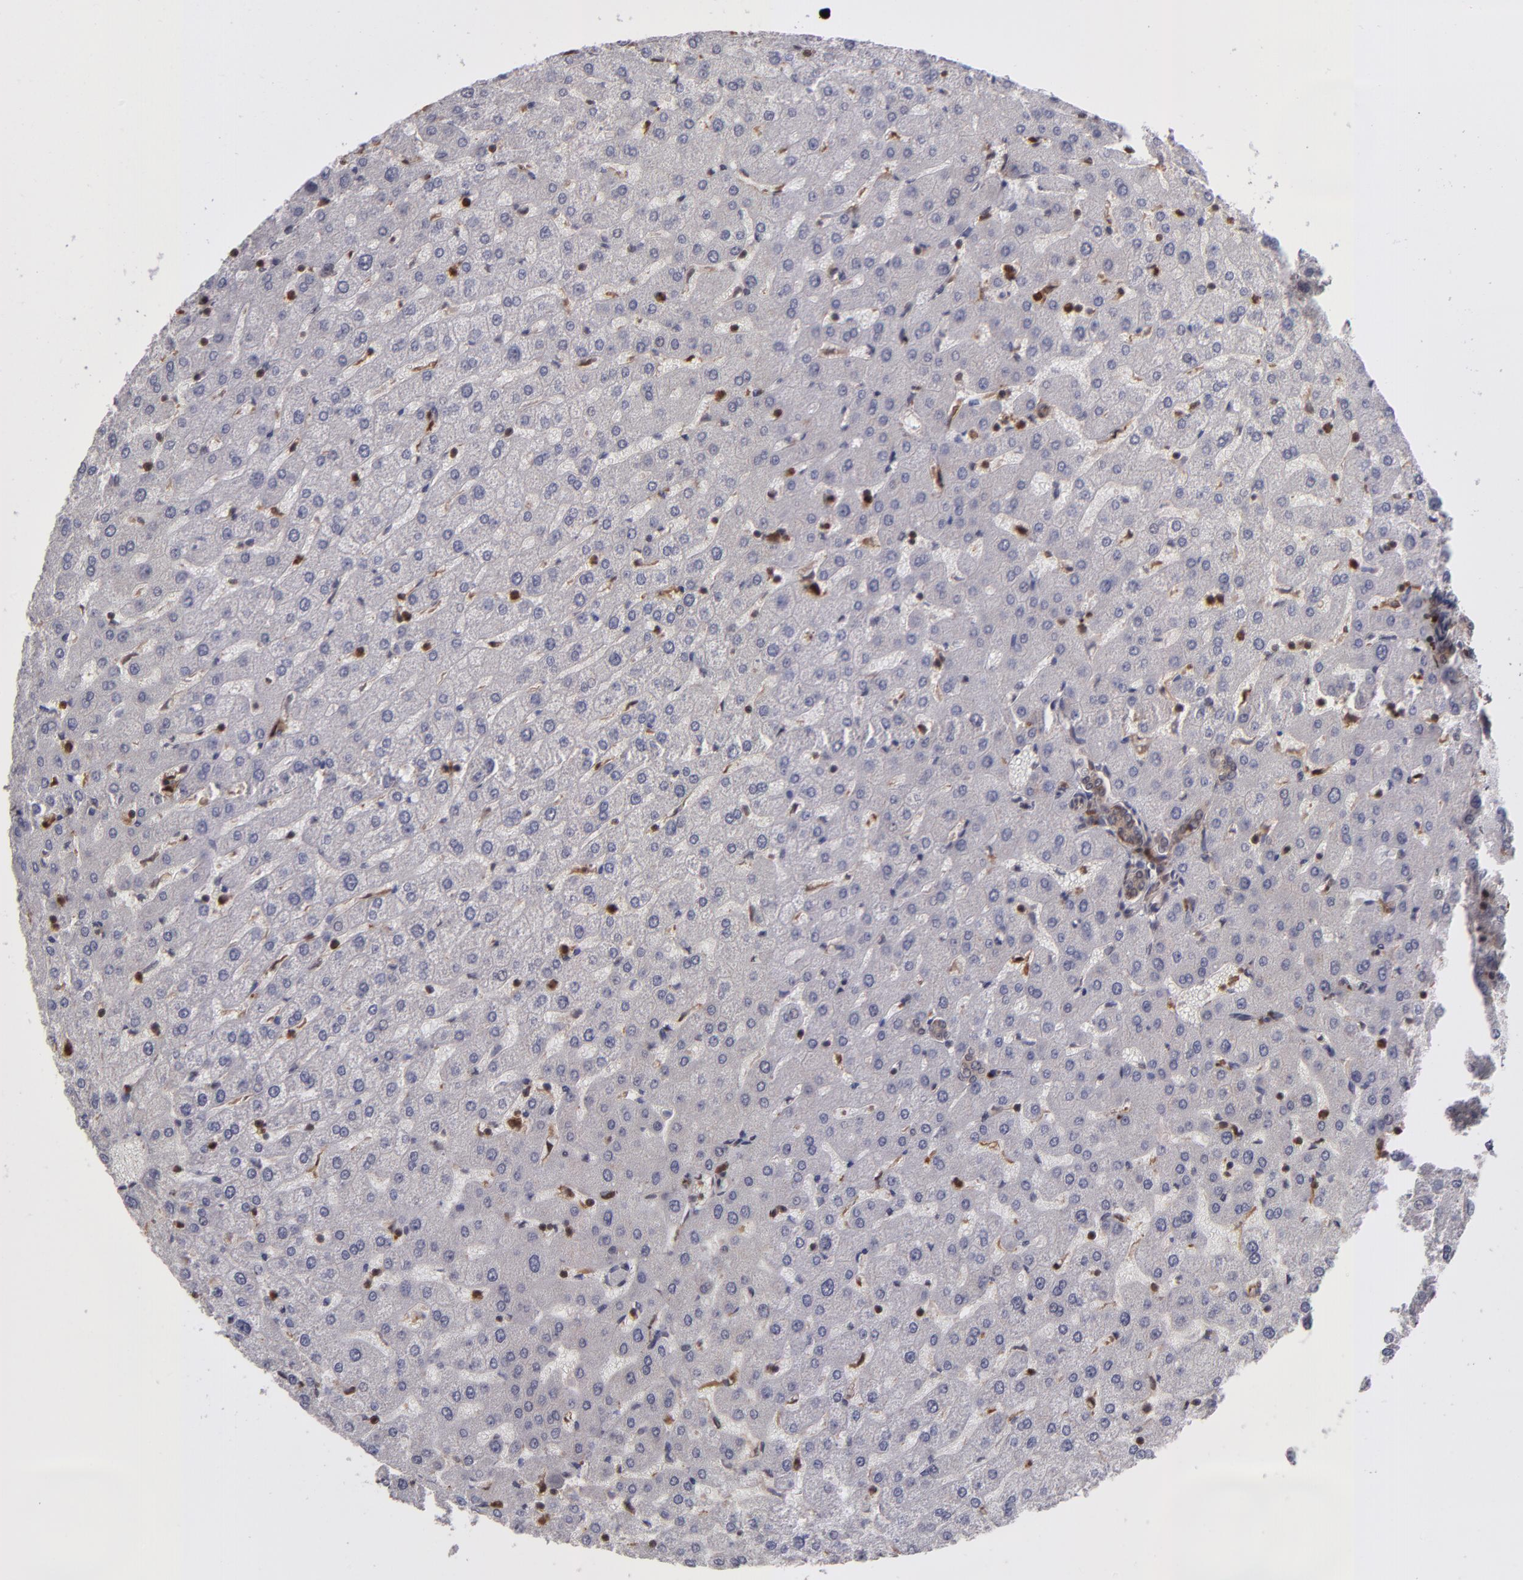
{"staining": {"intensity": "weak", "quantity": ">75%", "location": "cytoplasmic/membranous,nuclear"}, "tissue": "liver", "cell_type": "Cholangiocytes", "image_type": "normal", "snomed": [{"axis": "morphology", "description": "Normal tissue, NOS"}, {"axis": "morphology", "description": "Fibrosis, NOS"}, {"axis": "topography", "description": "Liver"}], "caption": "This photomicrograph demonstrates unremarkable liver stained with immunohistochemistry (IHC) to label a protein in brown. The cytoplasmic/membranous,nuclear of cholangiocytes show weak positivity for the protein. Nuclei are counter-stained blue.", "gene": "GRB2", "patient": {"sex": "female", "age": 29}}